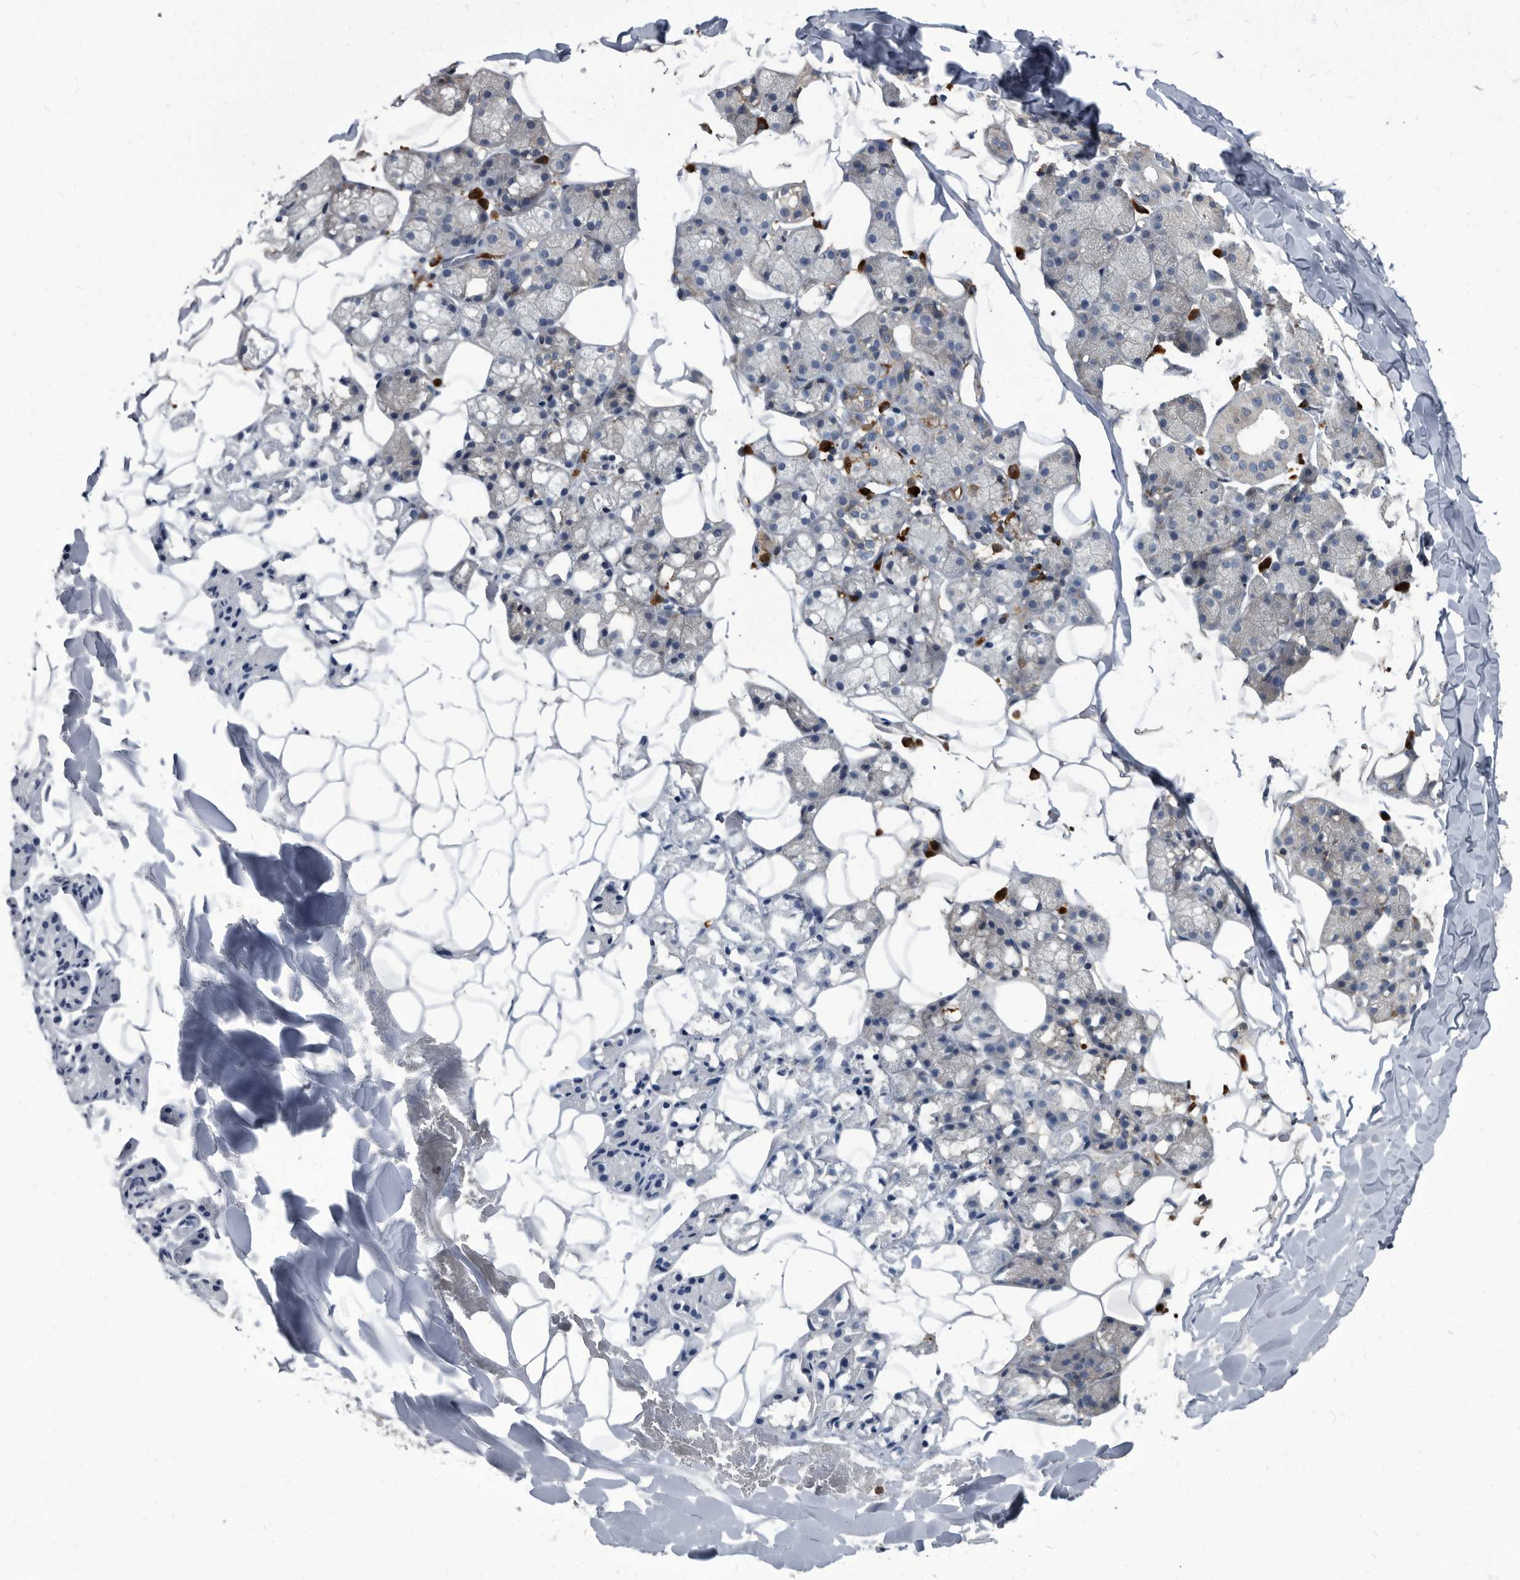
{"staining": {"intensity": "weak", "quantity": "<25%", "location": "cytoplasmic/membranous"}, "tissue": "salivary gland", "cell_type": "Glandular cells", "image_type": "normal", "snomed": [{"axis": "morphology", "description": "Normal tissue, NOS"}, {"axis": "topography", "description": "Salivary gland"}], "caption": "The histopathology image reveals no significant staining in glandular cells of salivary gland.", "gene": "CDV3", "patient": {"sex": "female", "age": 33}}